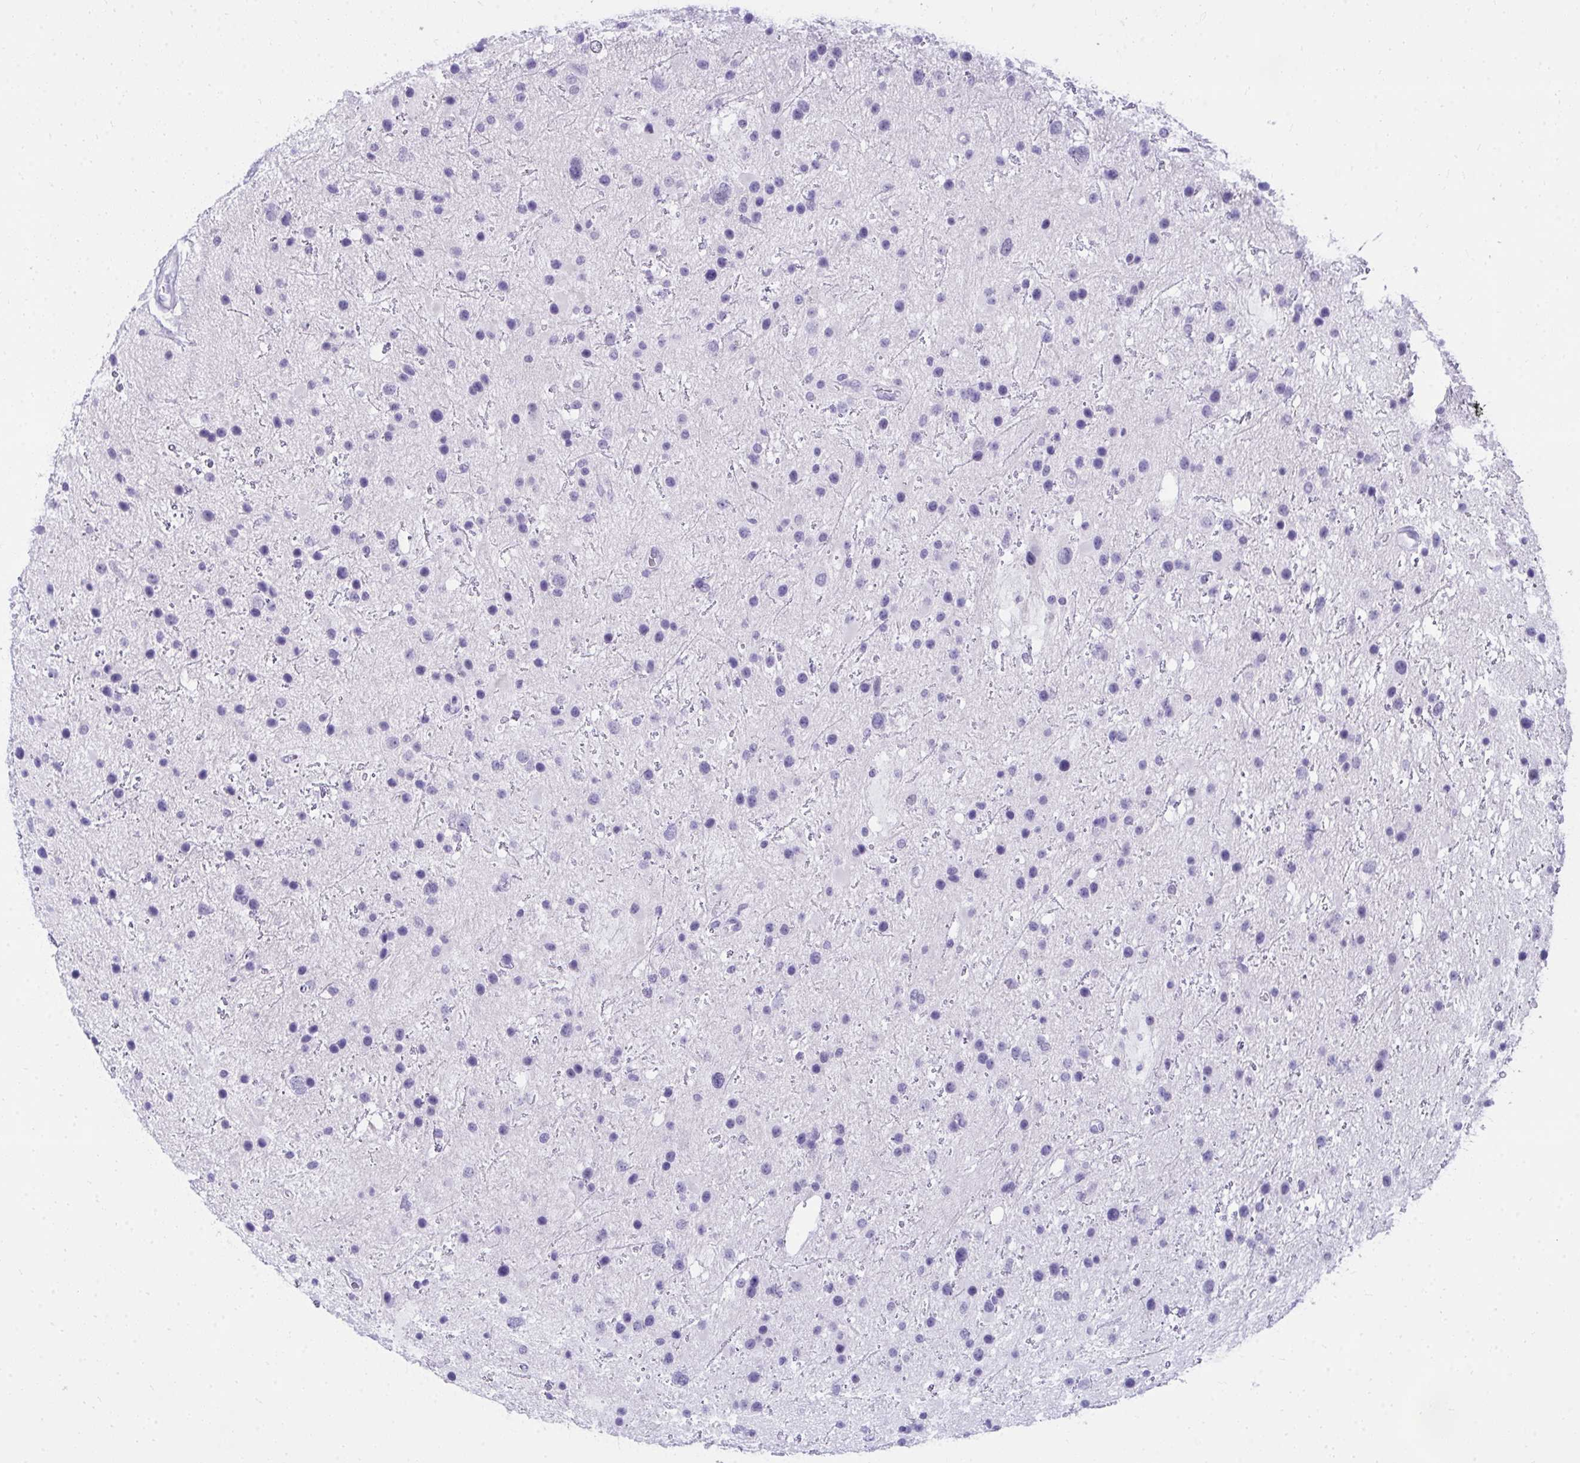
{"staining": {"intensity": "negative", "quantity": "none", "location": "none"}, "tissue": "glioma", "cell_type": "Tumor cells", "image_type": "cancer", "snomed": [{"axis": "morphology", "description": "Glioma, malignant, Low grade"}, {"axis": "topography", "description": "Brain"}], "caption": "Immunohistochemistry of low-grade glioma (malignant) shows no positivity in tumor cells.", "gene": "OR5F1", "patient": {"sex": "female", "age": 32}}